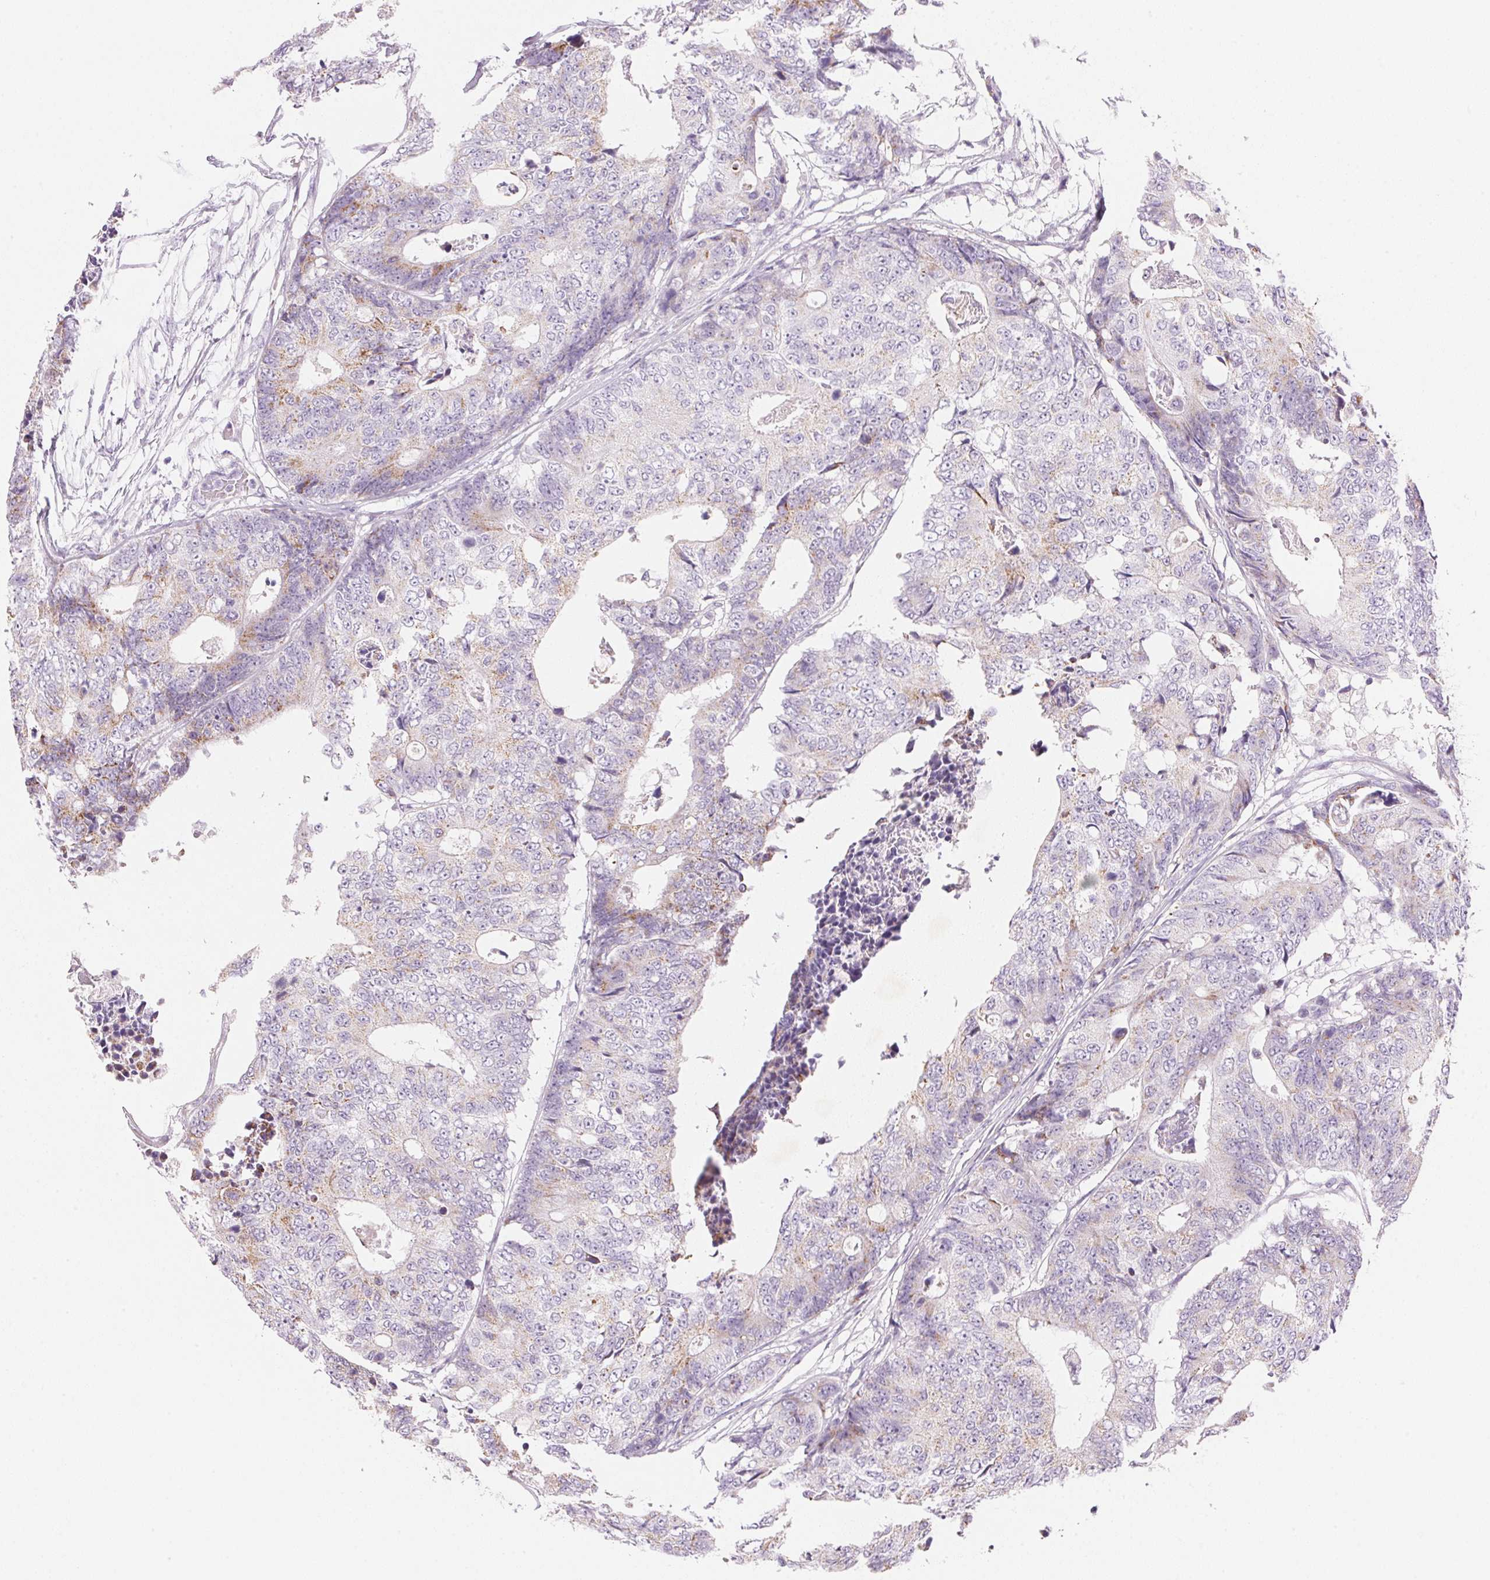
{"staining": {"intensity": "weak", "quantity": "<25%", "location": "cytoplasmic/membranous"}, "tissue": "colorectal cancer", "cell_type": "Tumor cells", "image_type": "cancer", "snomed": [{"axis": "morphology", "description": "Adenocarcinoma, NOS"}, {"axis": "topography", "description": "Colon"}], "caption": "DAB immunohistochemical staining of human colorectal adenocarcinoma displays no significant expression in tumor cells.", "gene": "CYP11B1", "patient": {"sex": "female", "age": 48}}